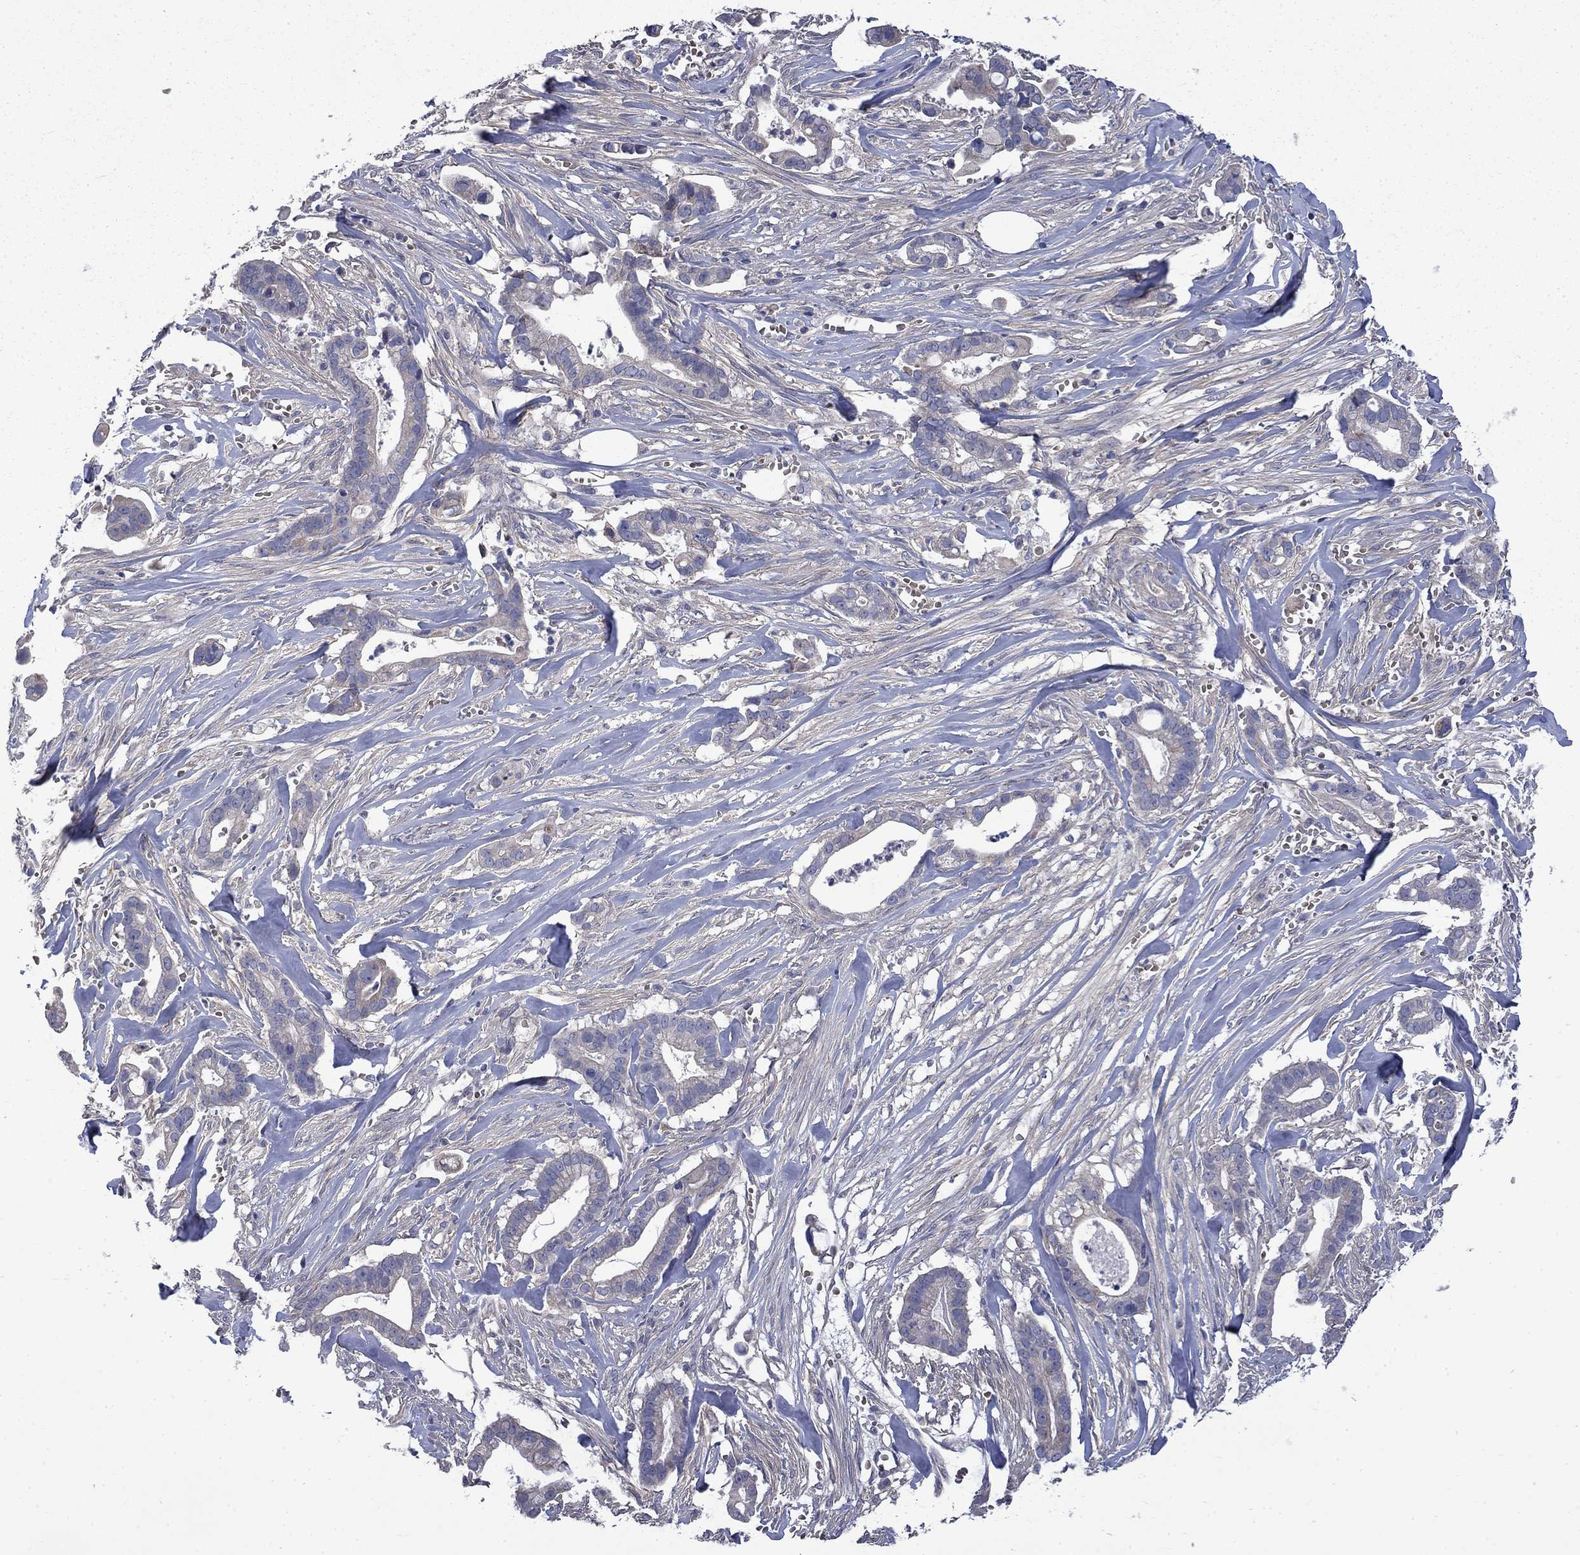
{"staining": {"intensity": "negative", "quantity": "none", "location": "none"}, "tissue": "pancreatic cancer", "cell_type": "Tumor cells", "image_type": "cancer", "snomed": [{"axis": "morphology", "description": "Adenocarcinoma, NOS"}, {"axis": "topography", "description": "Pancreas"}], "caption": "This is a histopathology image of immunohistochemistry (IHC) staining of pancreatic cancer (adenocarcinoma), which shows no positivity in tumor cells.", "gene": "HSPA12A", "patient": {"sex": "male", "age": 61}}